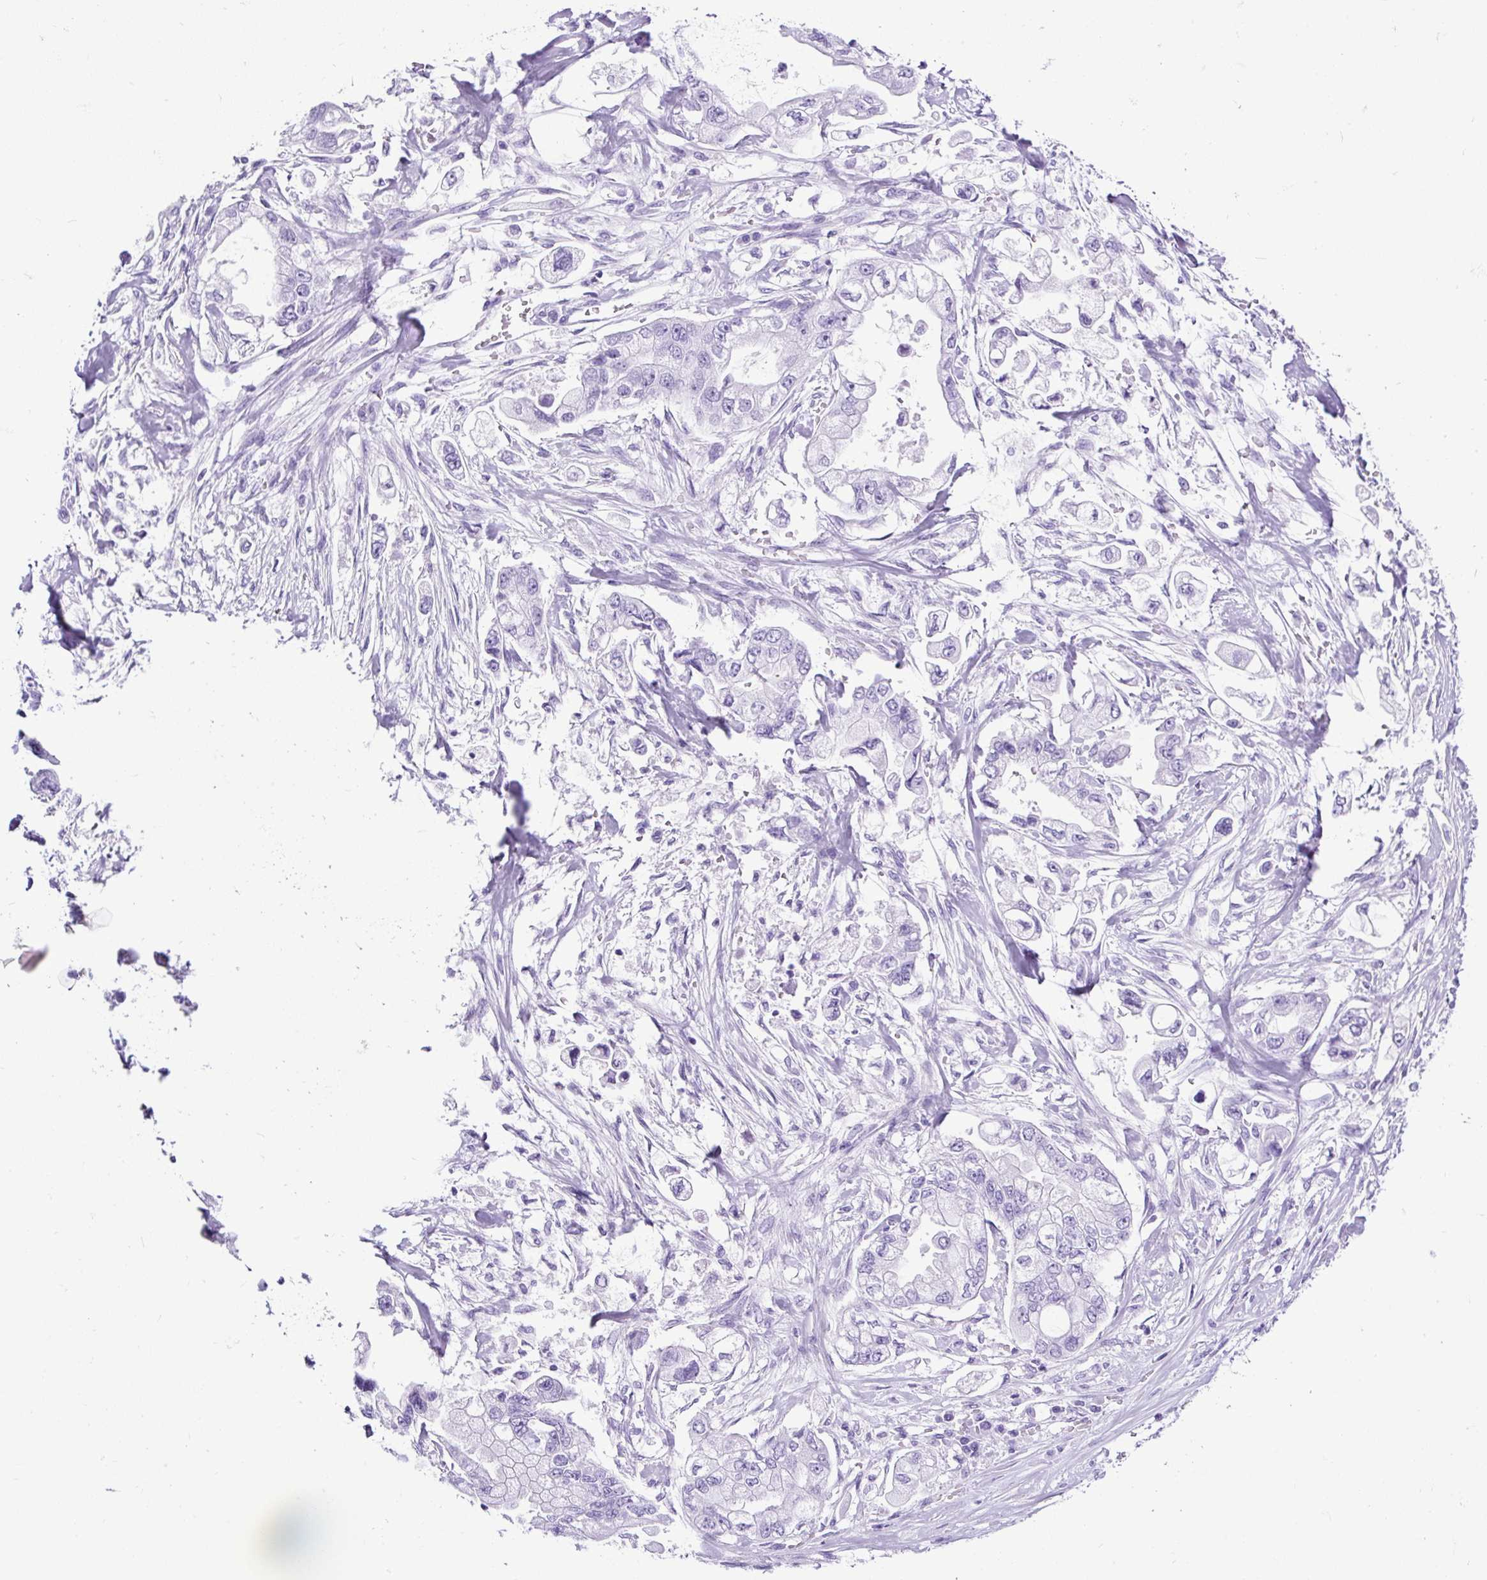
{"staining": {"intensity": "negative", "quantity": "none", "location": "none"}, "tissue": "stomach cancer", "cell_type": "Tumor cells", "image_type": "cancer", "snomed": [{"axis": "morphology", "description": "Adenocarcinoma, NOS"}, {"axis": "topography", "description": "Stomach"}], "caption": "Stomach adenocarcinoma was stained to show a protein in brown. There is no significant staining in tumor cells. (IHC, brightfield microscopy, high magnification).", "gene": "CEL", "patient": {"sex": "male", "age": 62}}